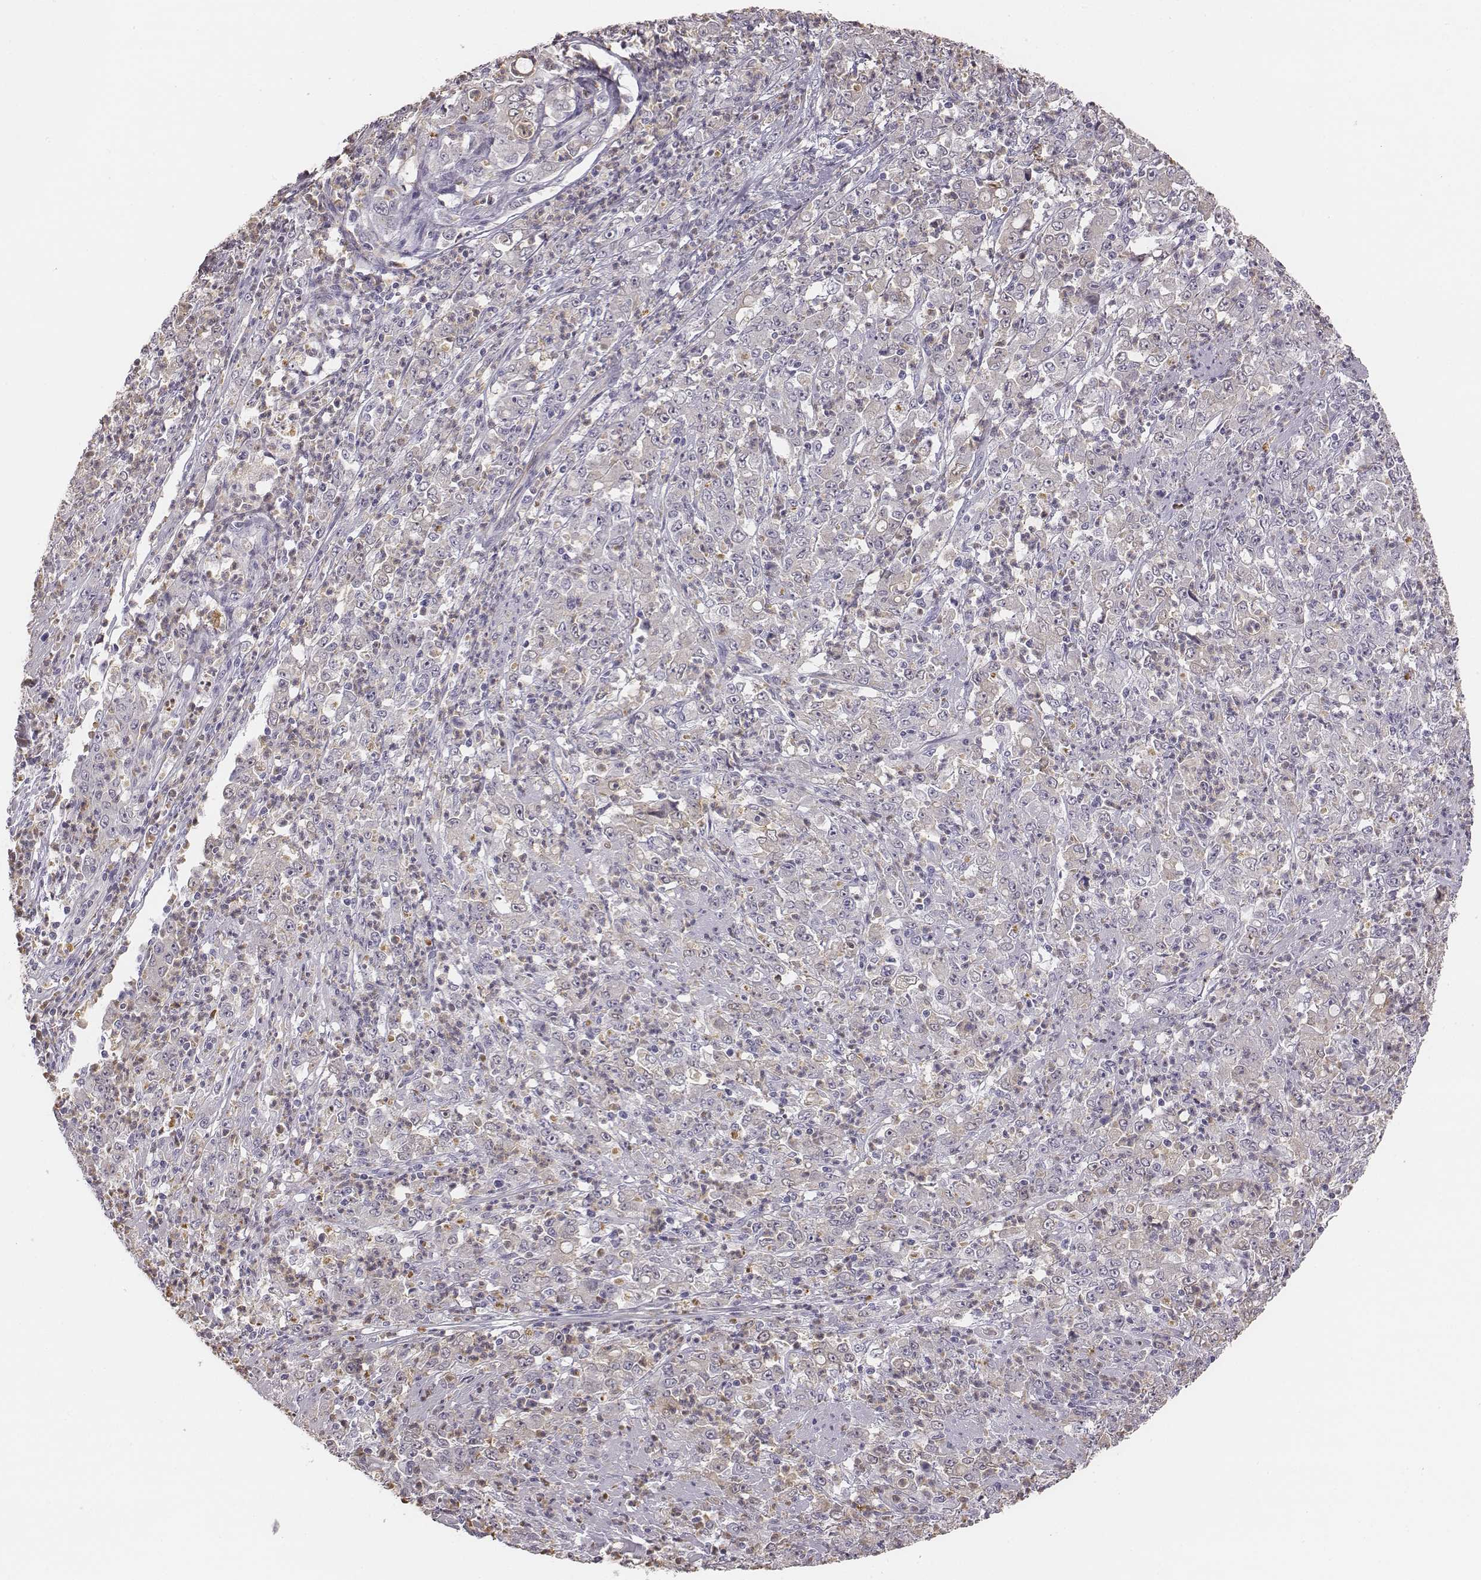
{"staining": {"intensity": "negative", "quantity": "none", "location": "none"}, "tissue": "stomach cancer", "cell_type": "Tumor cells", "image_type": "cancer", "snomed": [{"axis": "morphology", "description": "Adenocarcinoma, NOS"}, {"axis": "topography", "description": "Stomach, lower"}], "caption": "Image shows no significant protein expression in tumor cells of adenocarcinoma (stomach).", "gene": "KCNJ12", "patient": {"sex": "female", "age": 71}}